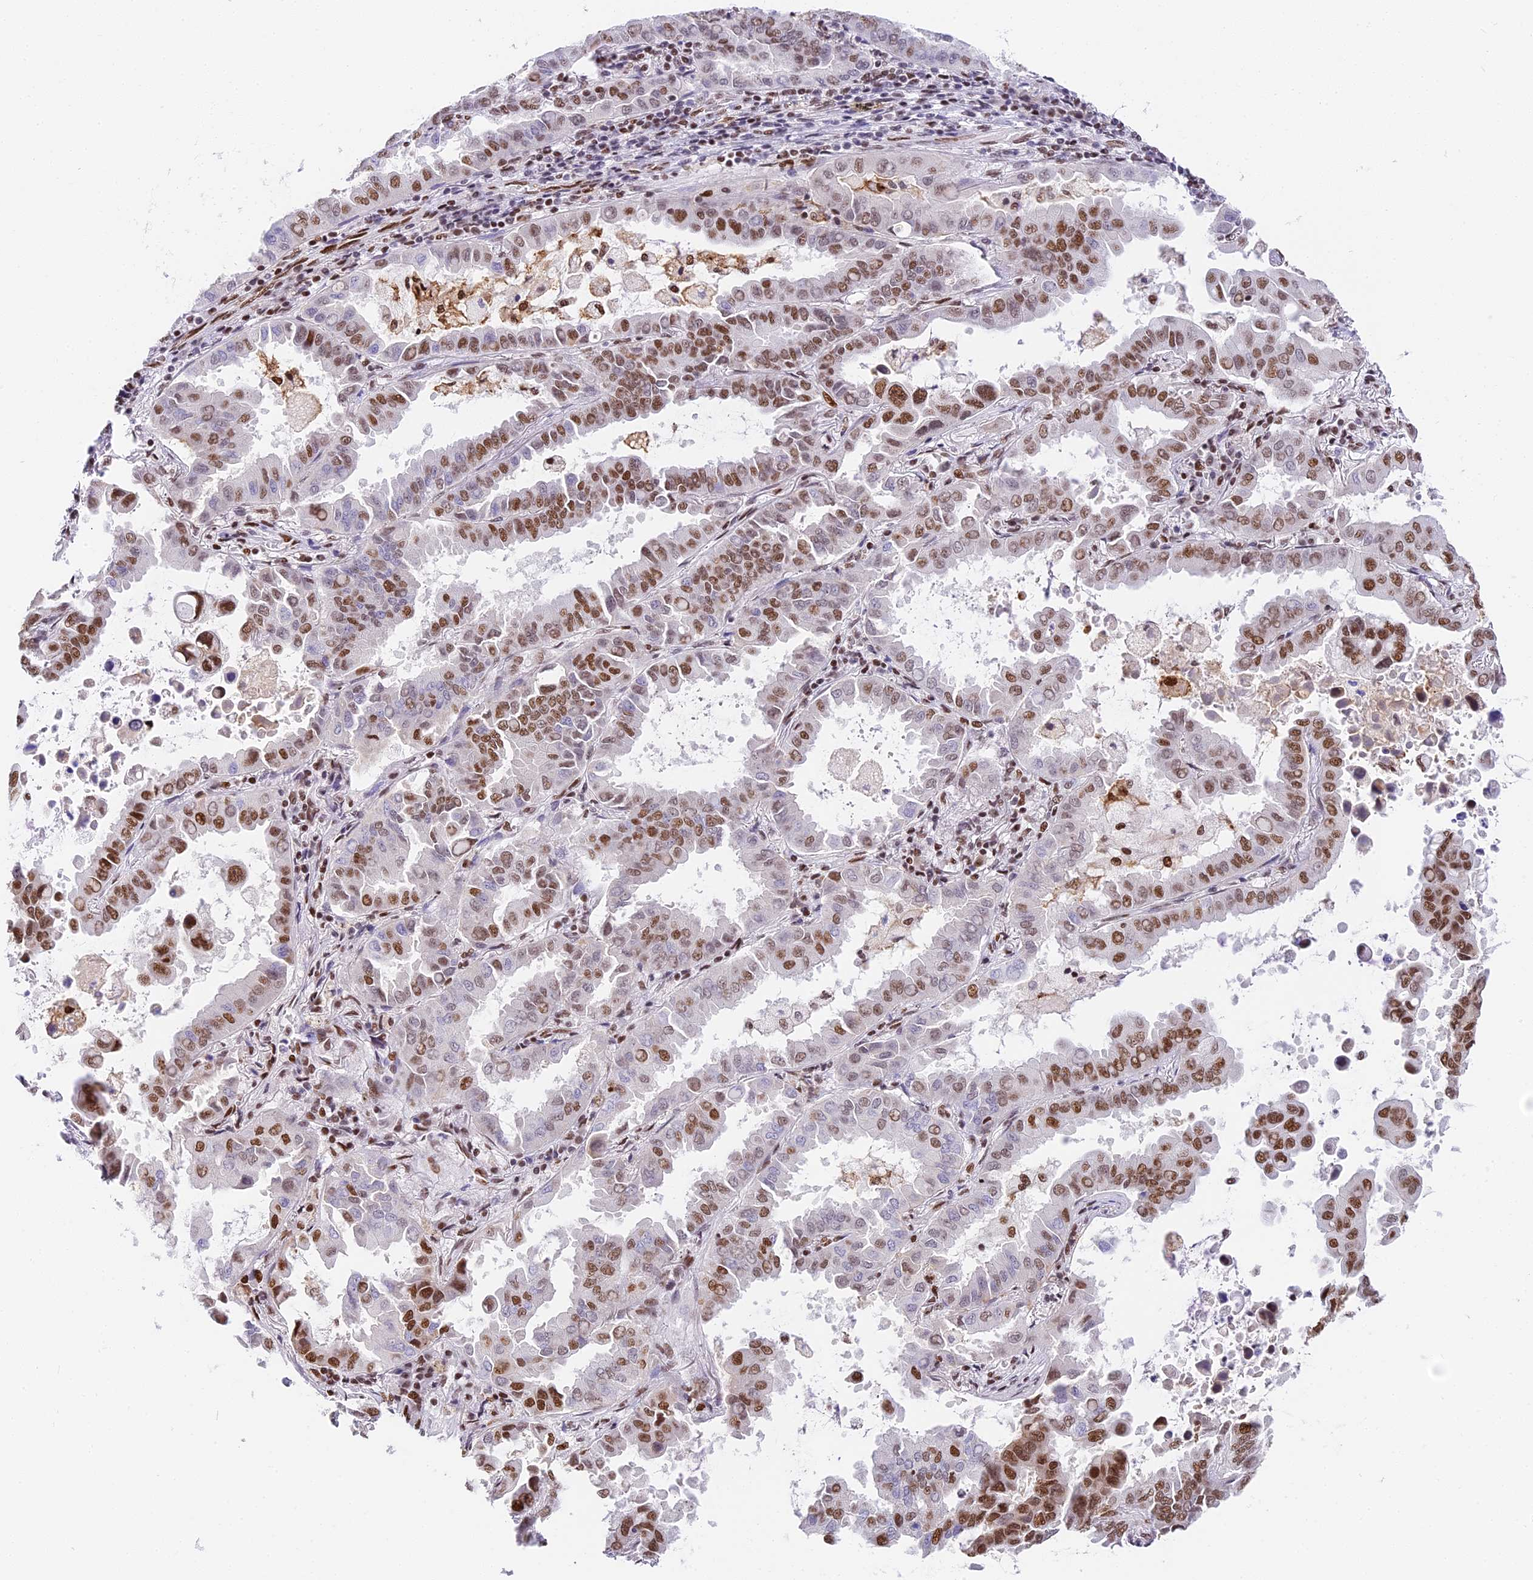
{"staining": {"intensity": "moderate", "quantity": ">75%", "location": "nuclear"}, "tissue": "lung cancer", "cell_type": "Tumor cells", "image_type": "cancer", "snomed": [{"axis": "morphology", "description": "Adenocarcinoma, NOS"}, {"axis": "topography", "description": "Lung"}], "caption": "Immunohistochemical staining of human lung cancer demonstrates medium levels of moderate nuclear protein staining in about >75% of tumor cells. The protein of interest is stained brown, and the nuclei are stained in blue (DAB IHC with brightfield microscopy, high magnification).", "gene": "SBNO1", "patient": {"sex": "male", "age": 64}}